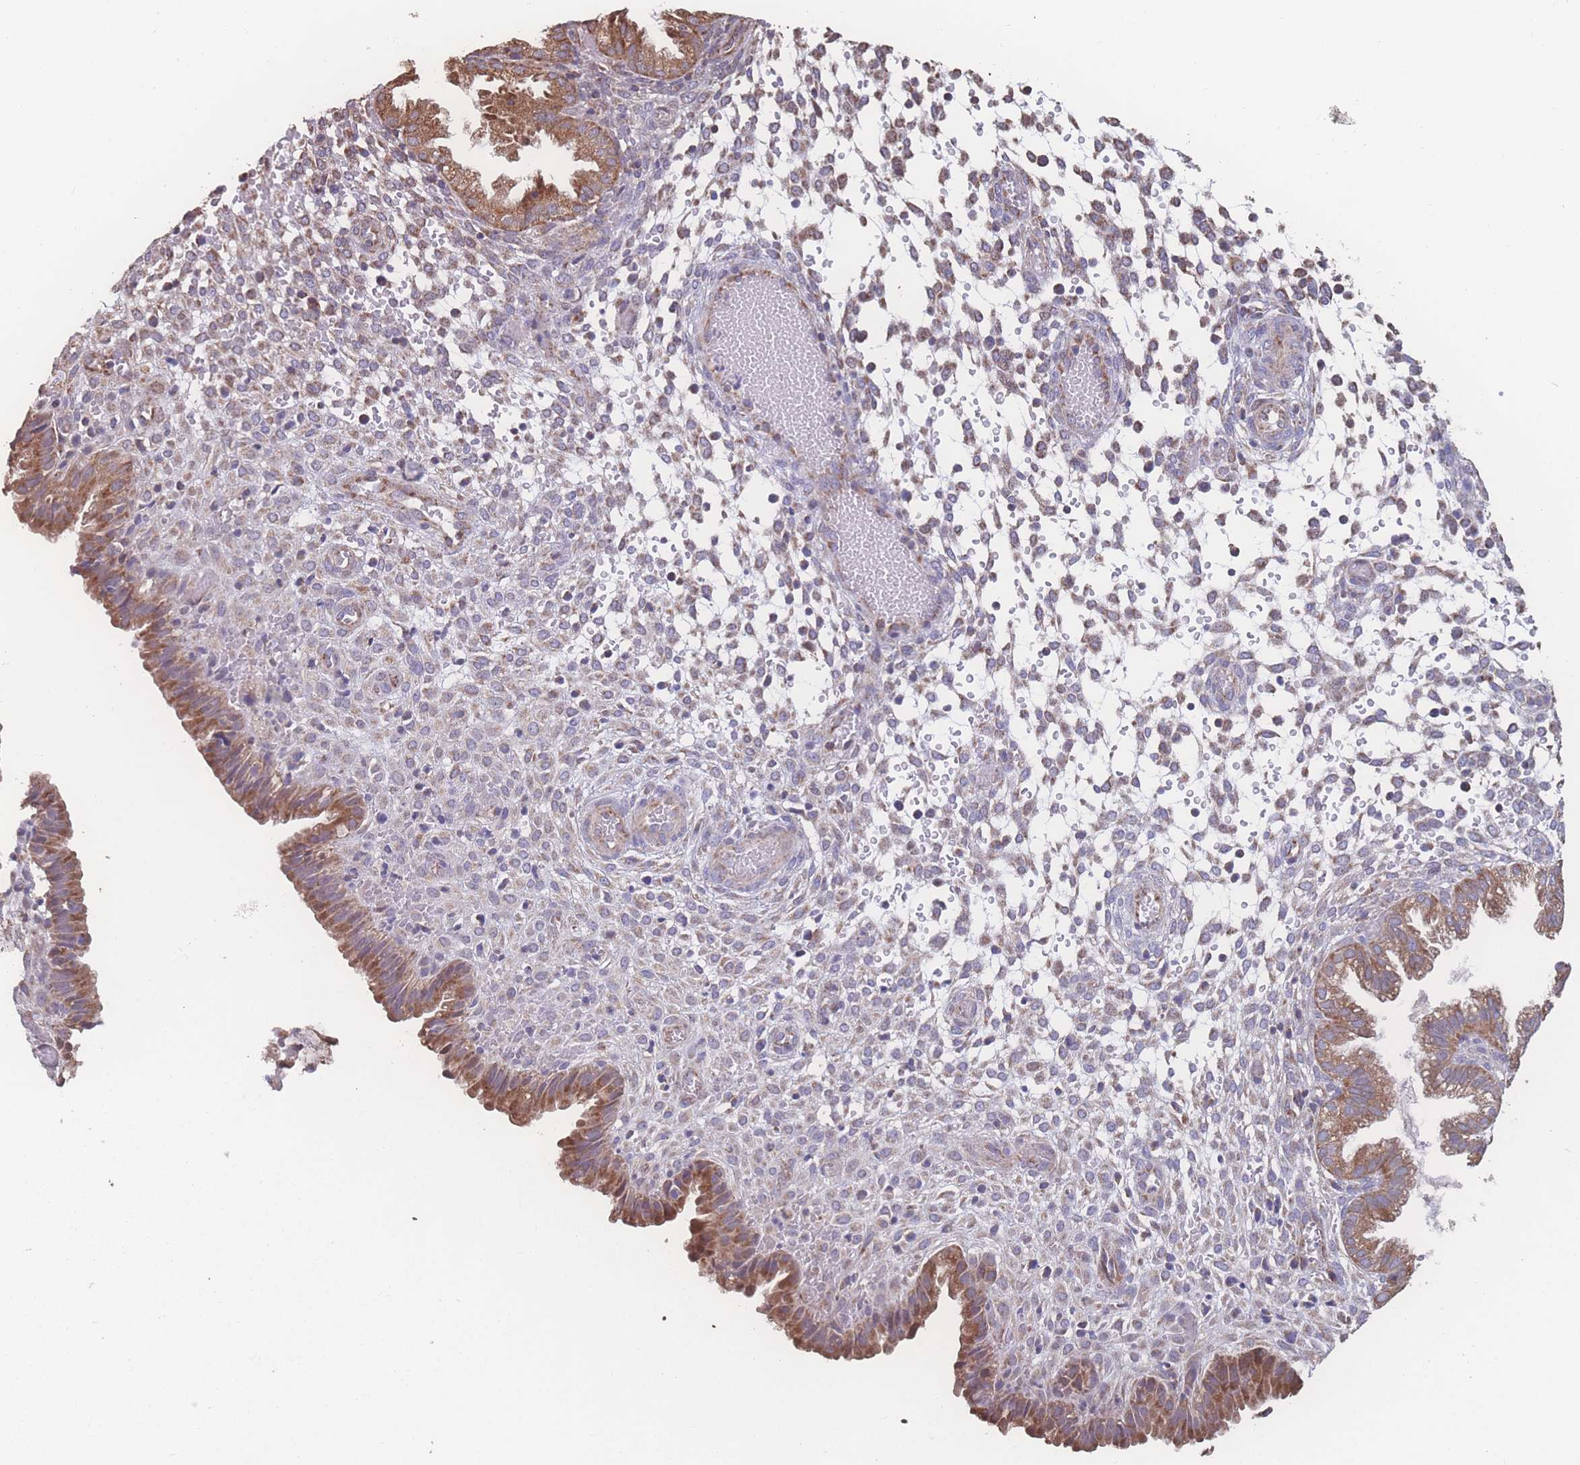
{"staining": {"intensity": "moderate", "quantity": "<25%", "location": "cytoplasmic/membranous"}, "tissue": "endometrium", "cell_type": "Cells in endometrial stroma", "image_type": "normal", "snomed": [{"axis": "morphology", "description": "Normal tissue, NOS"}, {"axis": "topography", "description": "Endometrium"}], "caption": "Endometrium stained for a protein displays moderate cytoplasmic/membranous positivity in cells in endometrial stroma. Immunohistochemistry stains the protein in brown and the nuclei are stained blue.", "gene": "SGSM3", "patient": {"sex": "female", "age": 33}}